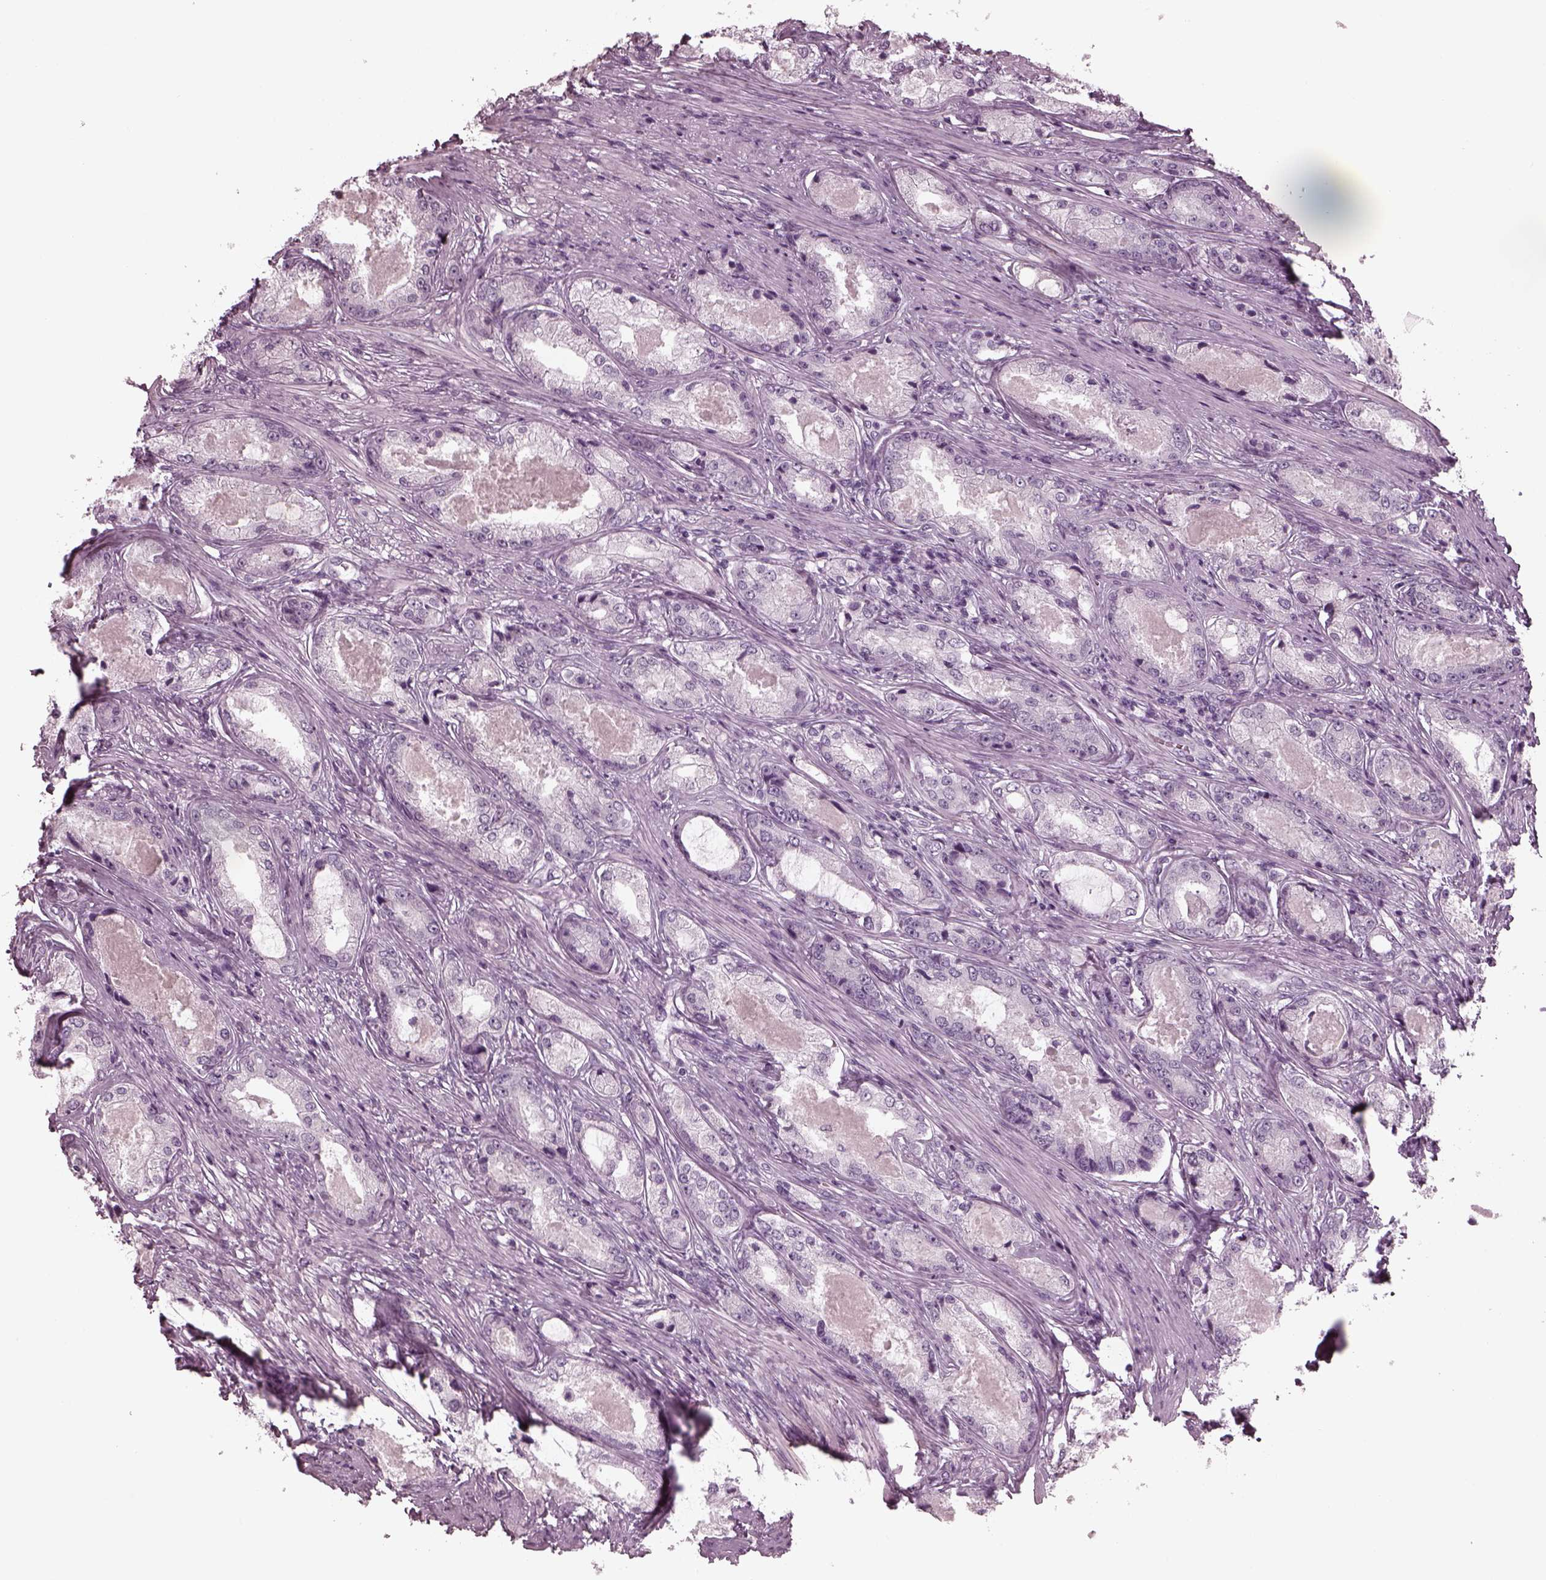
{"staining": {"intensity": "negative", "quantity": "none", "location": "none"}, "tissue": "prostate cancer", "cell_type": "Tumor cells", "image_type": "cancer", "snomed": [{"axis": "morphology", "description": "Adenocarcinoma, Low grade"}, {"axis": "topography", "description": "Prostate"}], "caption": "High magnification brightfield microscopy of prostate cancer (adenocarcinoma (low-grade)) stained with DAB (3,3'-diaminobenzidine) (brown) and counterstained with hematoxylin (blue): tumor cells show no significant expression. The staining is performed using DAB brown chromogen with nuclei counter-stained in using hematoxylin.", "gene": "RCVRN", "patient": {"sex": "male", "age": 68}}